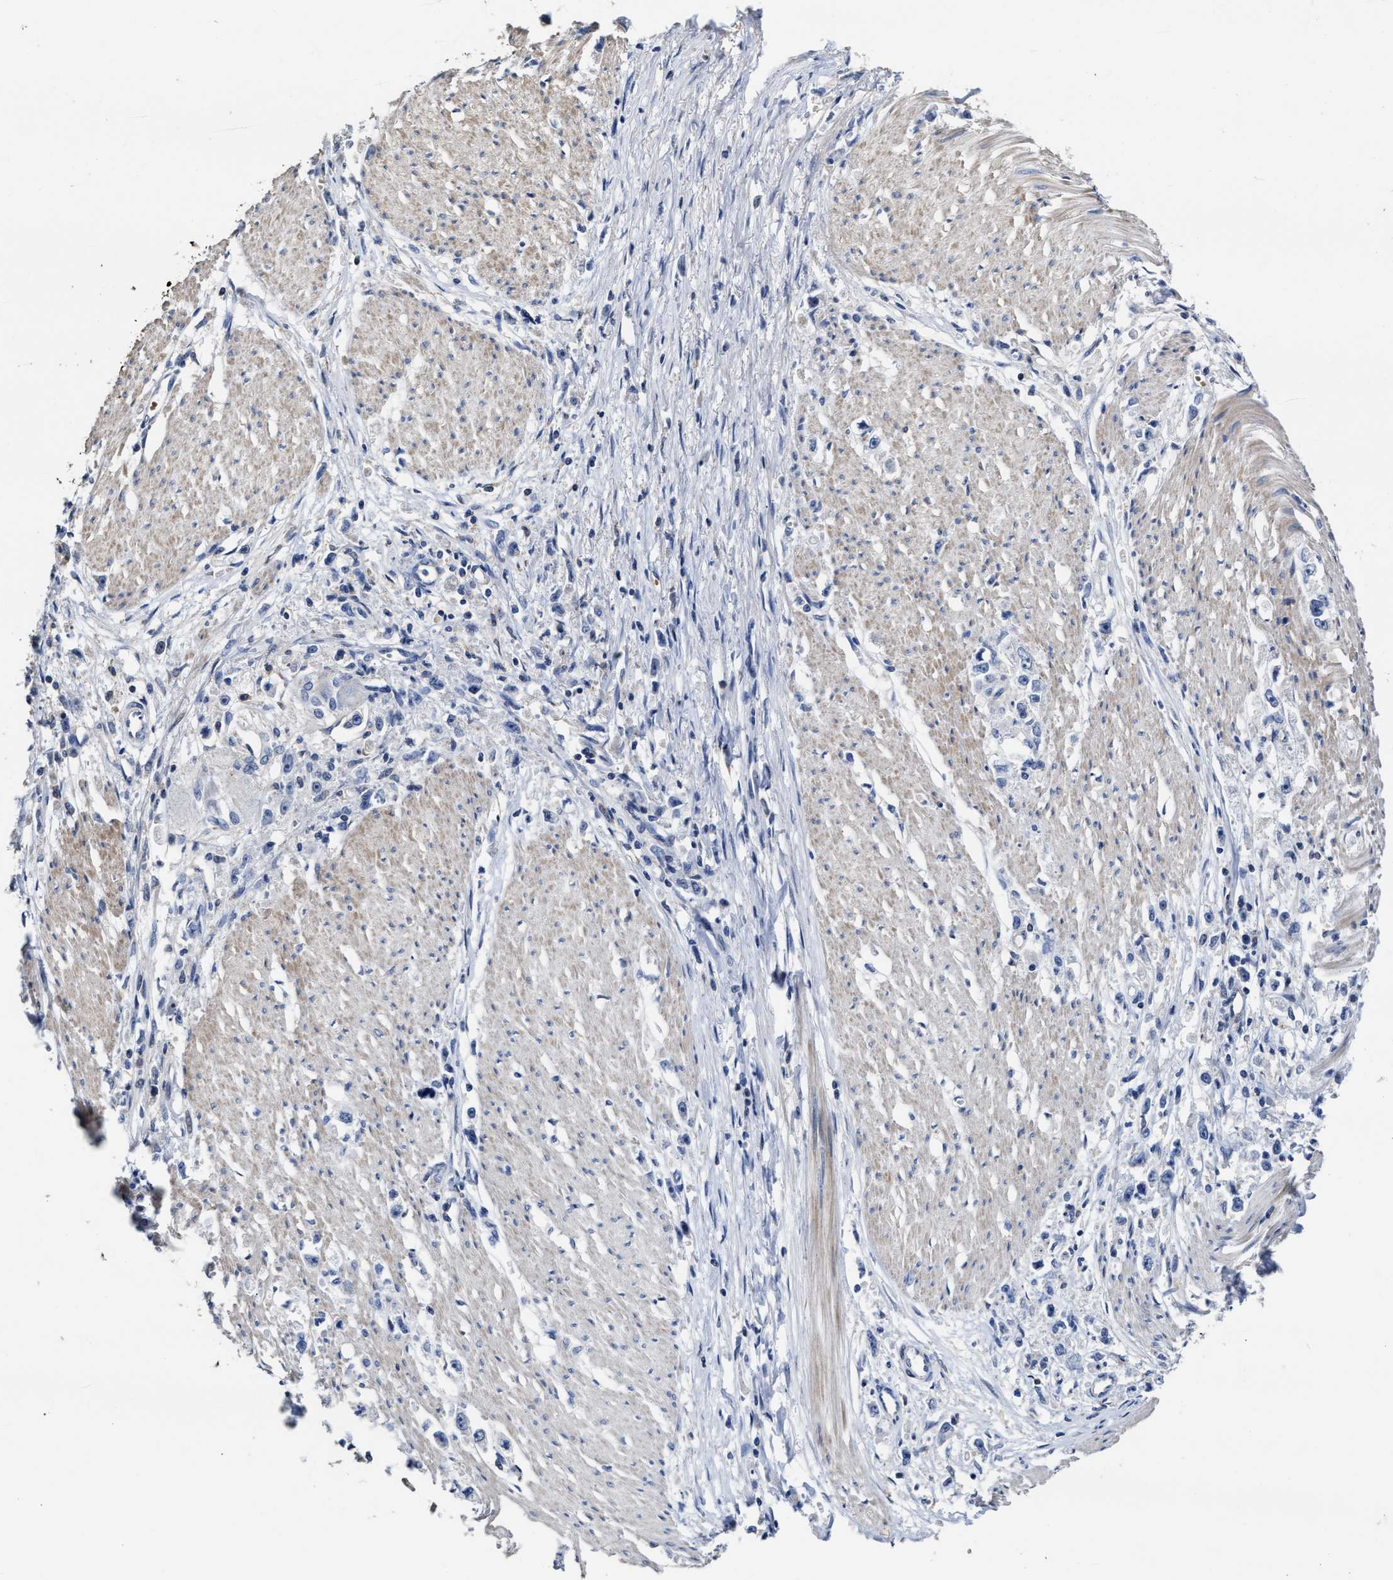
{"staining": {"intensity": "negative", "quantity": "none", "location": "none"}, "tissue": "stomach cancer", "cell_type": "Tumor cells", "image_type": "cancer", "snomed": [{"axis": "morphology", "description": "Adenocarcinoma, NOS"}, {"axis": "topography", "description": "Stomach"}], "caption": "There is no significant positivity in tumor cells of stomach adenocarcinoma. Brightfield microscopy of IHC stained with DAB (3,3'-diaminobenzidine) (brown) and hematoxylin (blue), captured at high magnification.", "gene": "ZFAT", "patient": {"sex": "female", "age": 59}}